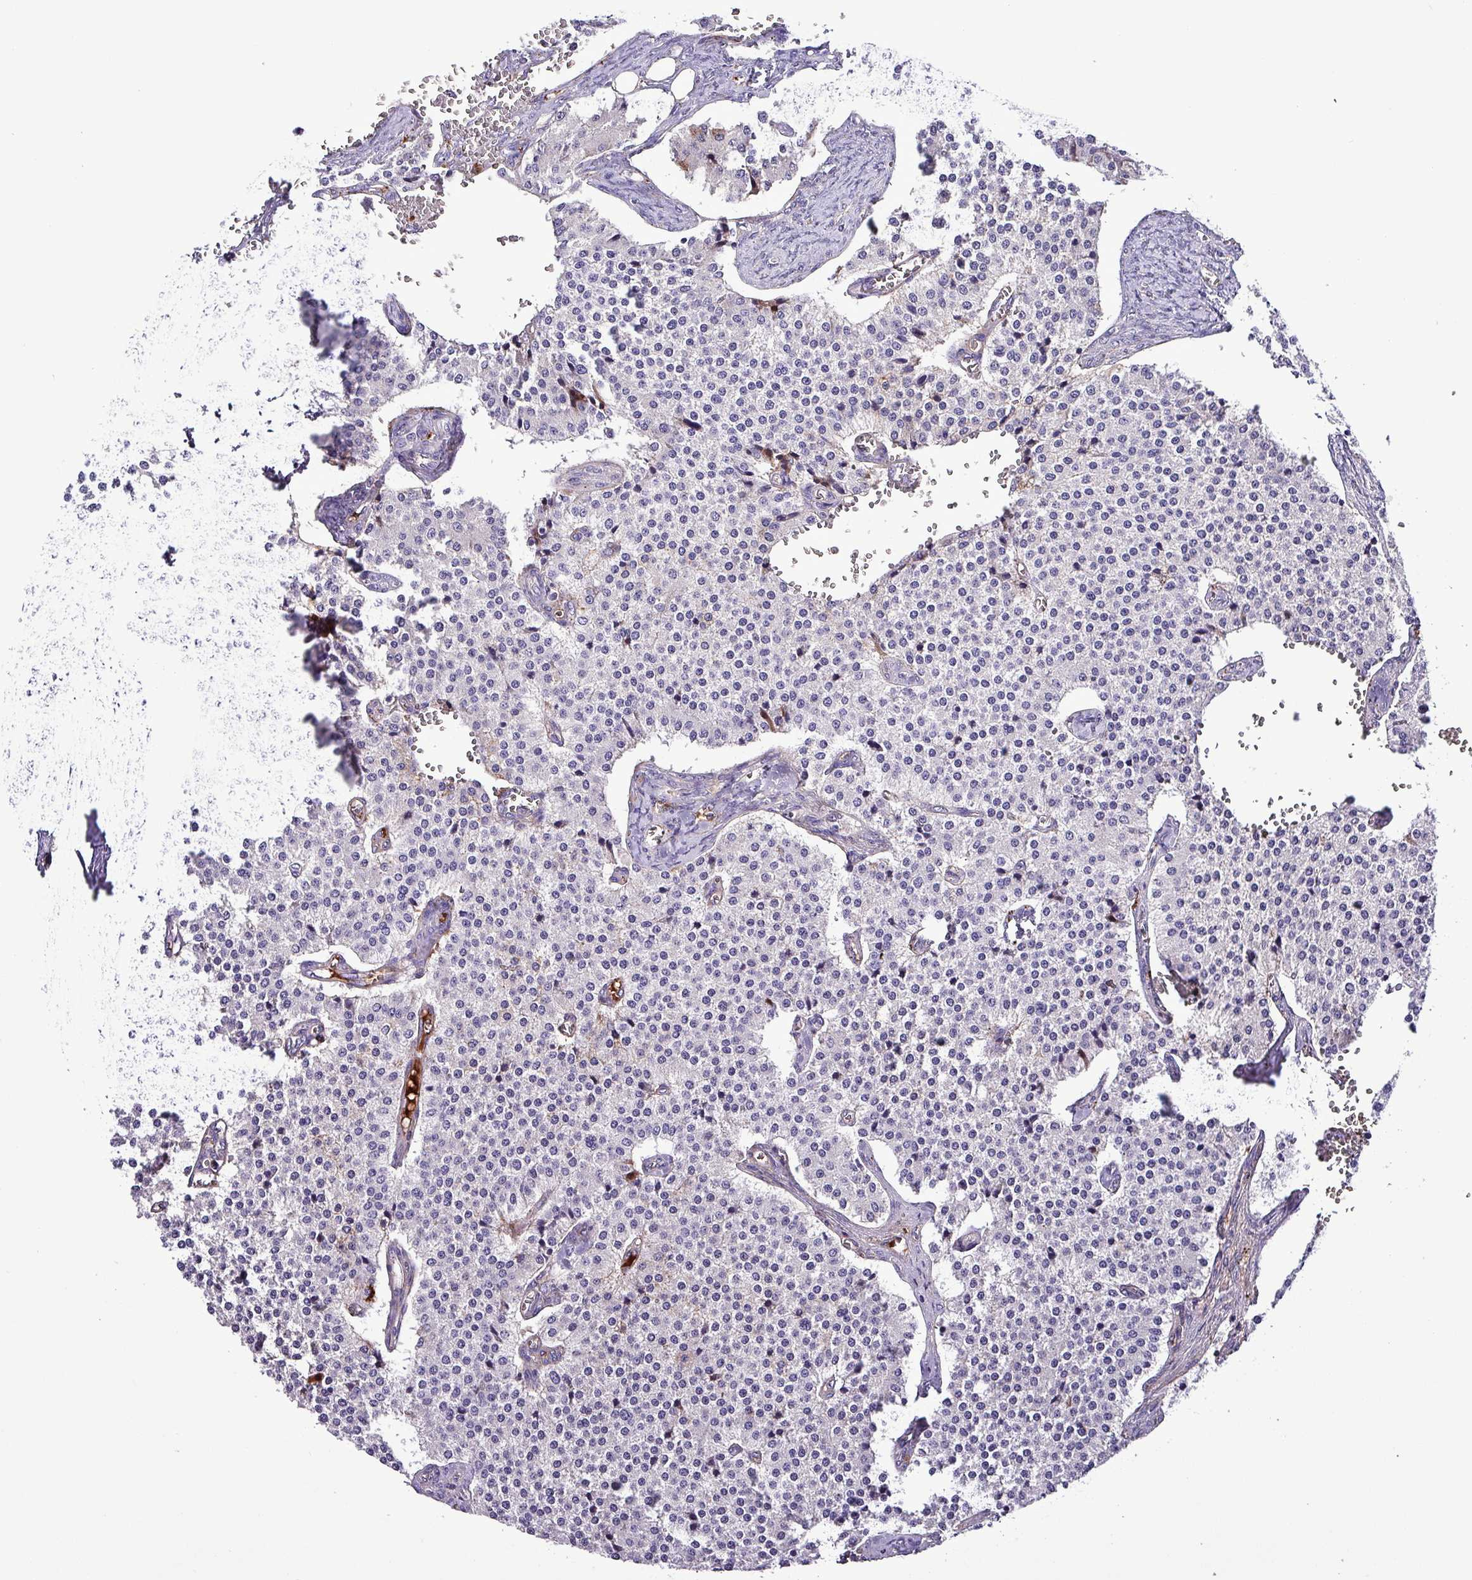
{"staining": {"intensity": "negative", "quantity": "none", "location": "none"}, "tissue": "carcinoid", "cell_type": "Tumor cells", "image_type": "cancer", "snomed": [{"axis": "morphology", "description": "Carcinoid, malignant, NOS"}, {"axis": "topography", "description": "Colon"}], "caption": "Human carcinoid (malignant) stained for a protein using immunohistochemistry (IHC) demonstrates no staining in tumor cells.", "gene": "HP", "patient": {"sex": "female", "age": 52}}